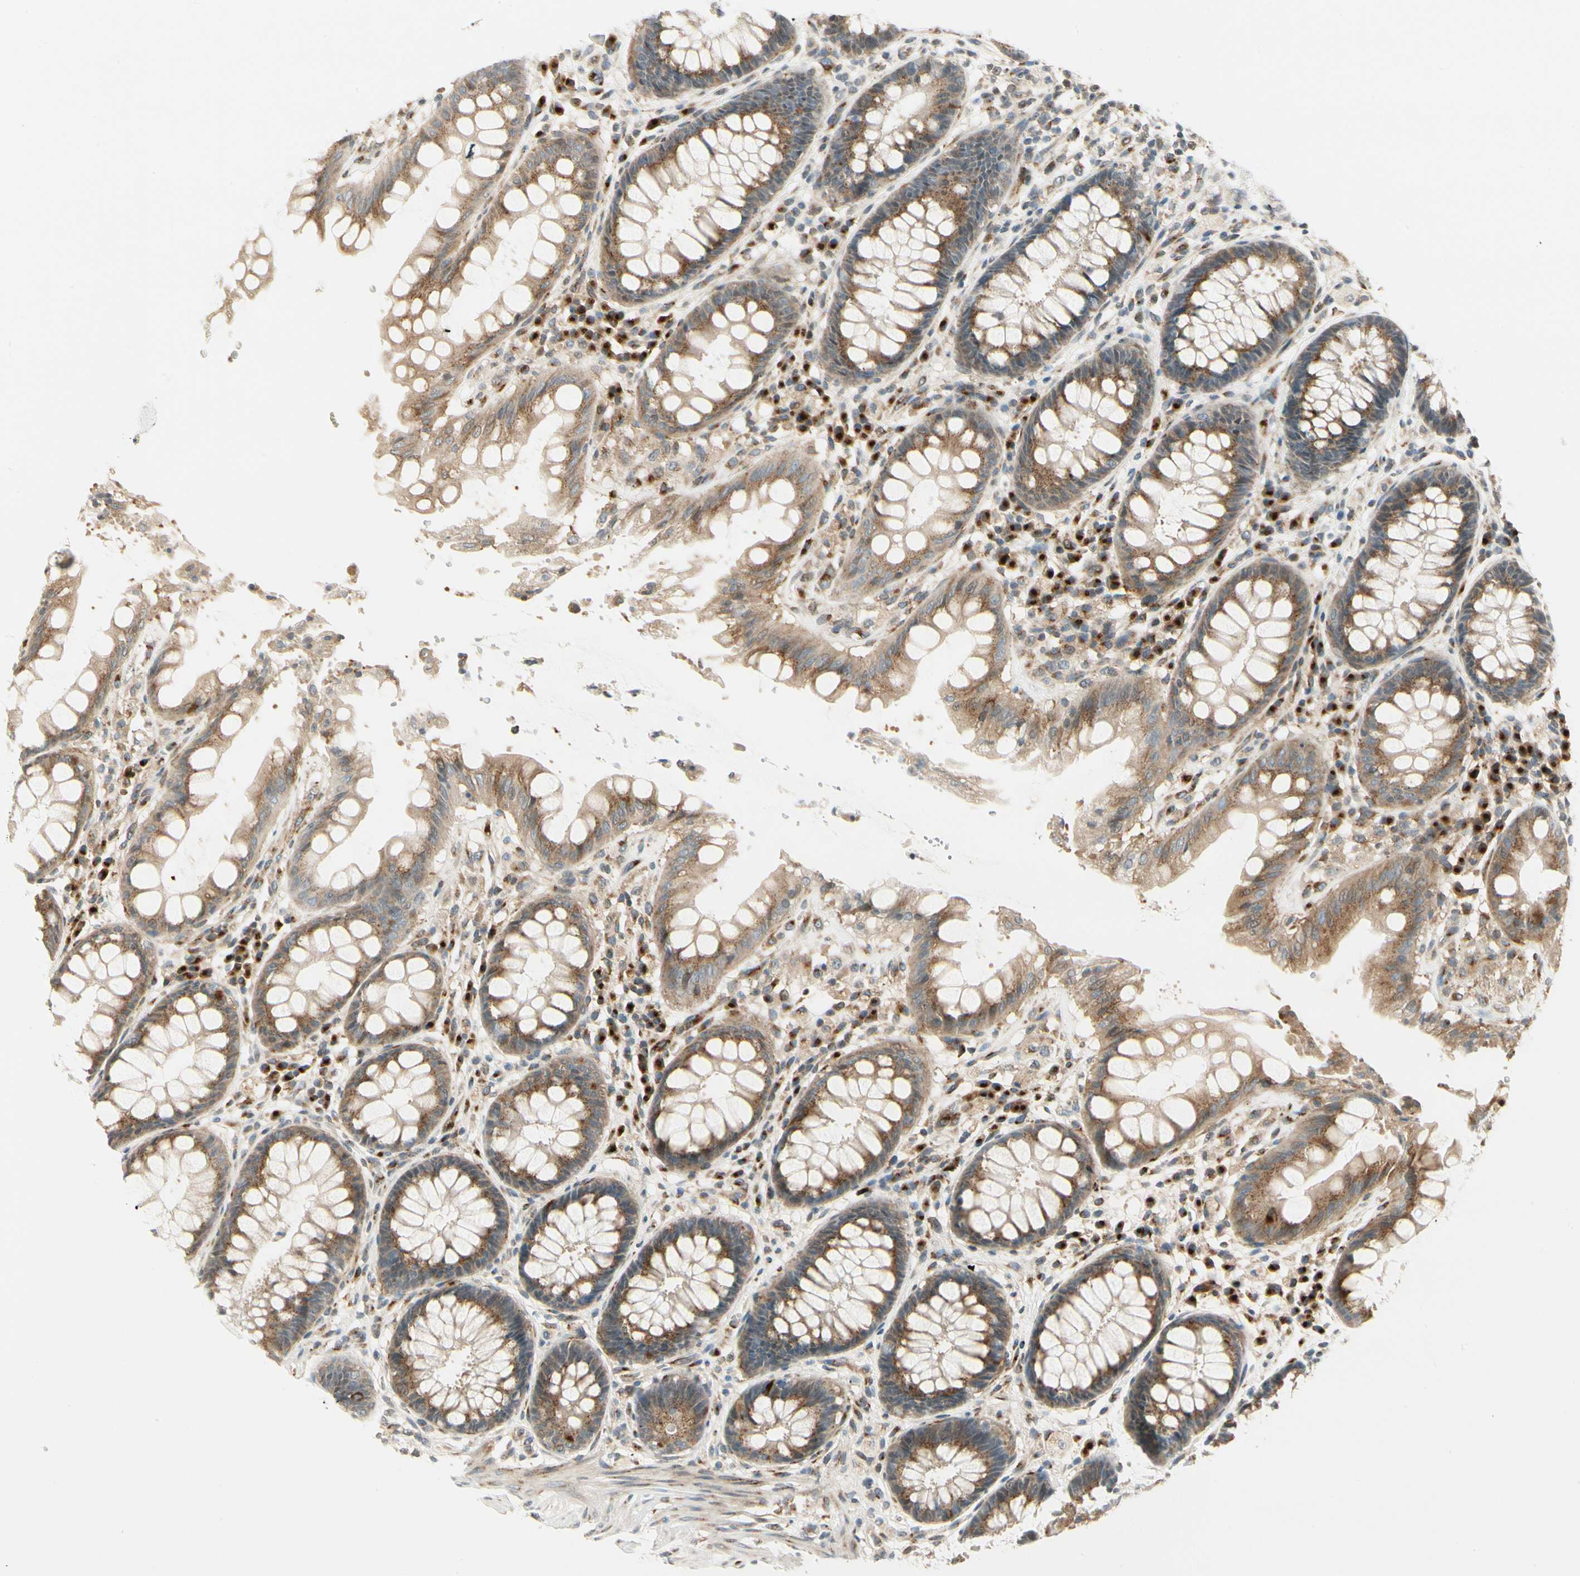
{"staining": {"intensity": "moderate", "quantity": ">75%", "location": "cytoplasmic/membranous"}, "tissue": "rectum", "cell_type": "Glandular cells", "image_type": "normal", "snomed": [{"axis": "morphology", "description": "Normal tissue, NOS"}, {"axis": "topography", "description": "Rectum"}], "caption": "Immunohistochemistry (IHC) histopathology image of unremarkable human rectum stained for a protein (brown), which demonstrates medium levels of moderate cytoplasmic/membranous positivity in about >75% of glandular cells.", "gene": "MANSC1", "patient": {"sex": "female", "age": 46}}